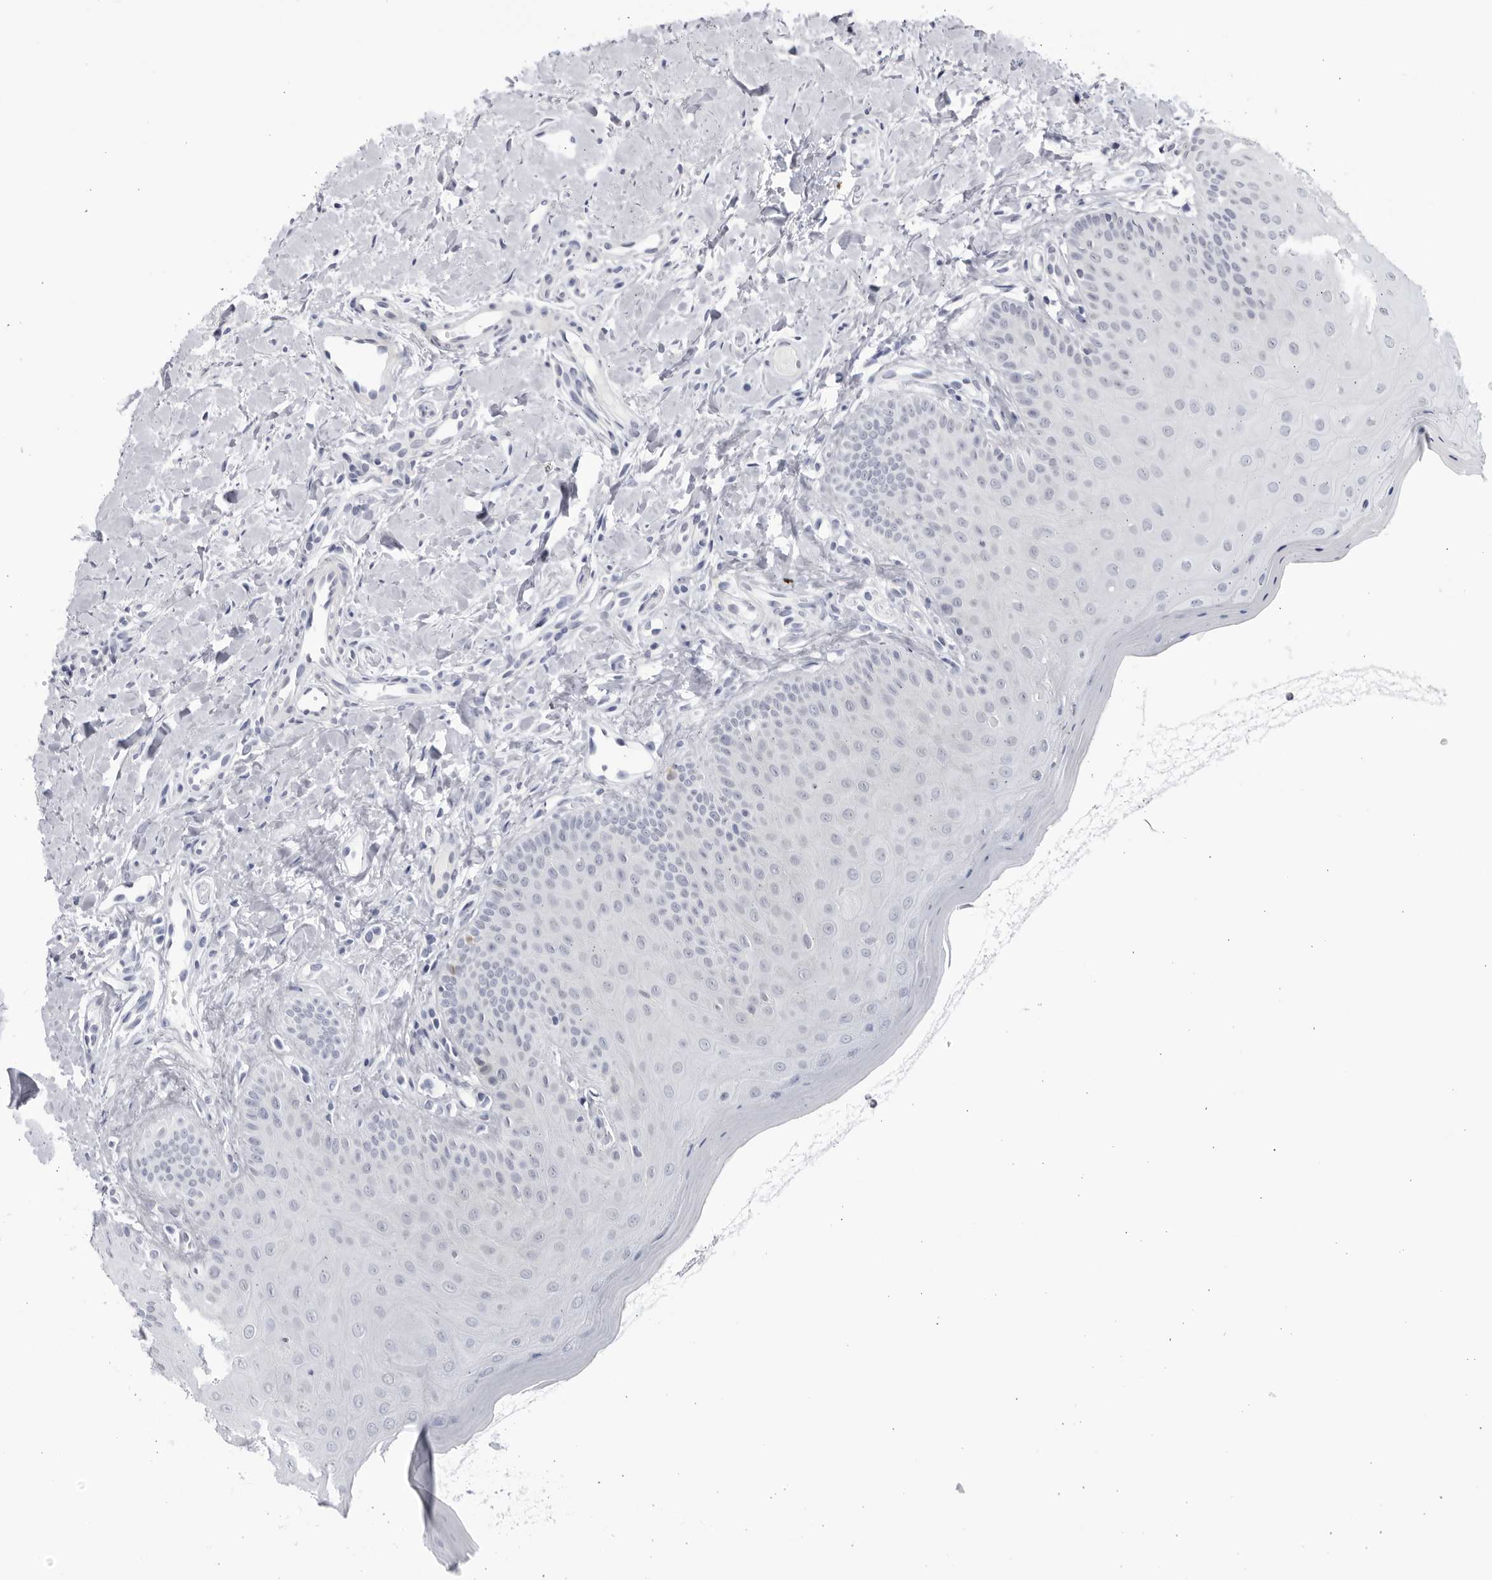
{"staining": {"intensity": "negative", "quantity": "none", "location": "none"}, "tissue": "oral mucosa", "cell_type": "Squamous epithelial cells", "image_type": "normal", "snomed": [{"axis": "morphology", "description": "Normal tissue, NOS"}, {"axis": "topography", "description": "Oral tissue"}], "caption": "Immunohistochemical staining of normal oral mucosa reveals no significant staining in squamous epithelial cells. Brightfield microscopy of IHC stained with DAB (3,3'-diaminobenzidine) (brown) and hematoxylin (blue), captured at high magnification.", "gene": "CNBD1", "patient": {"sex": "female", "age": 31}}